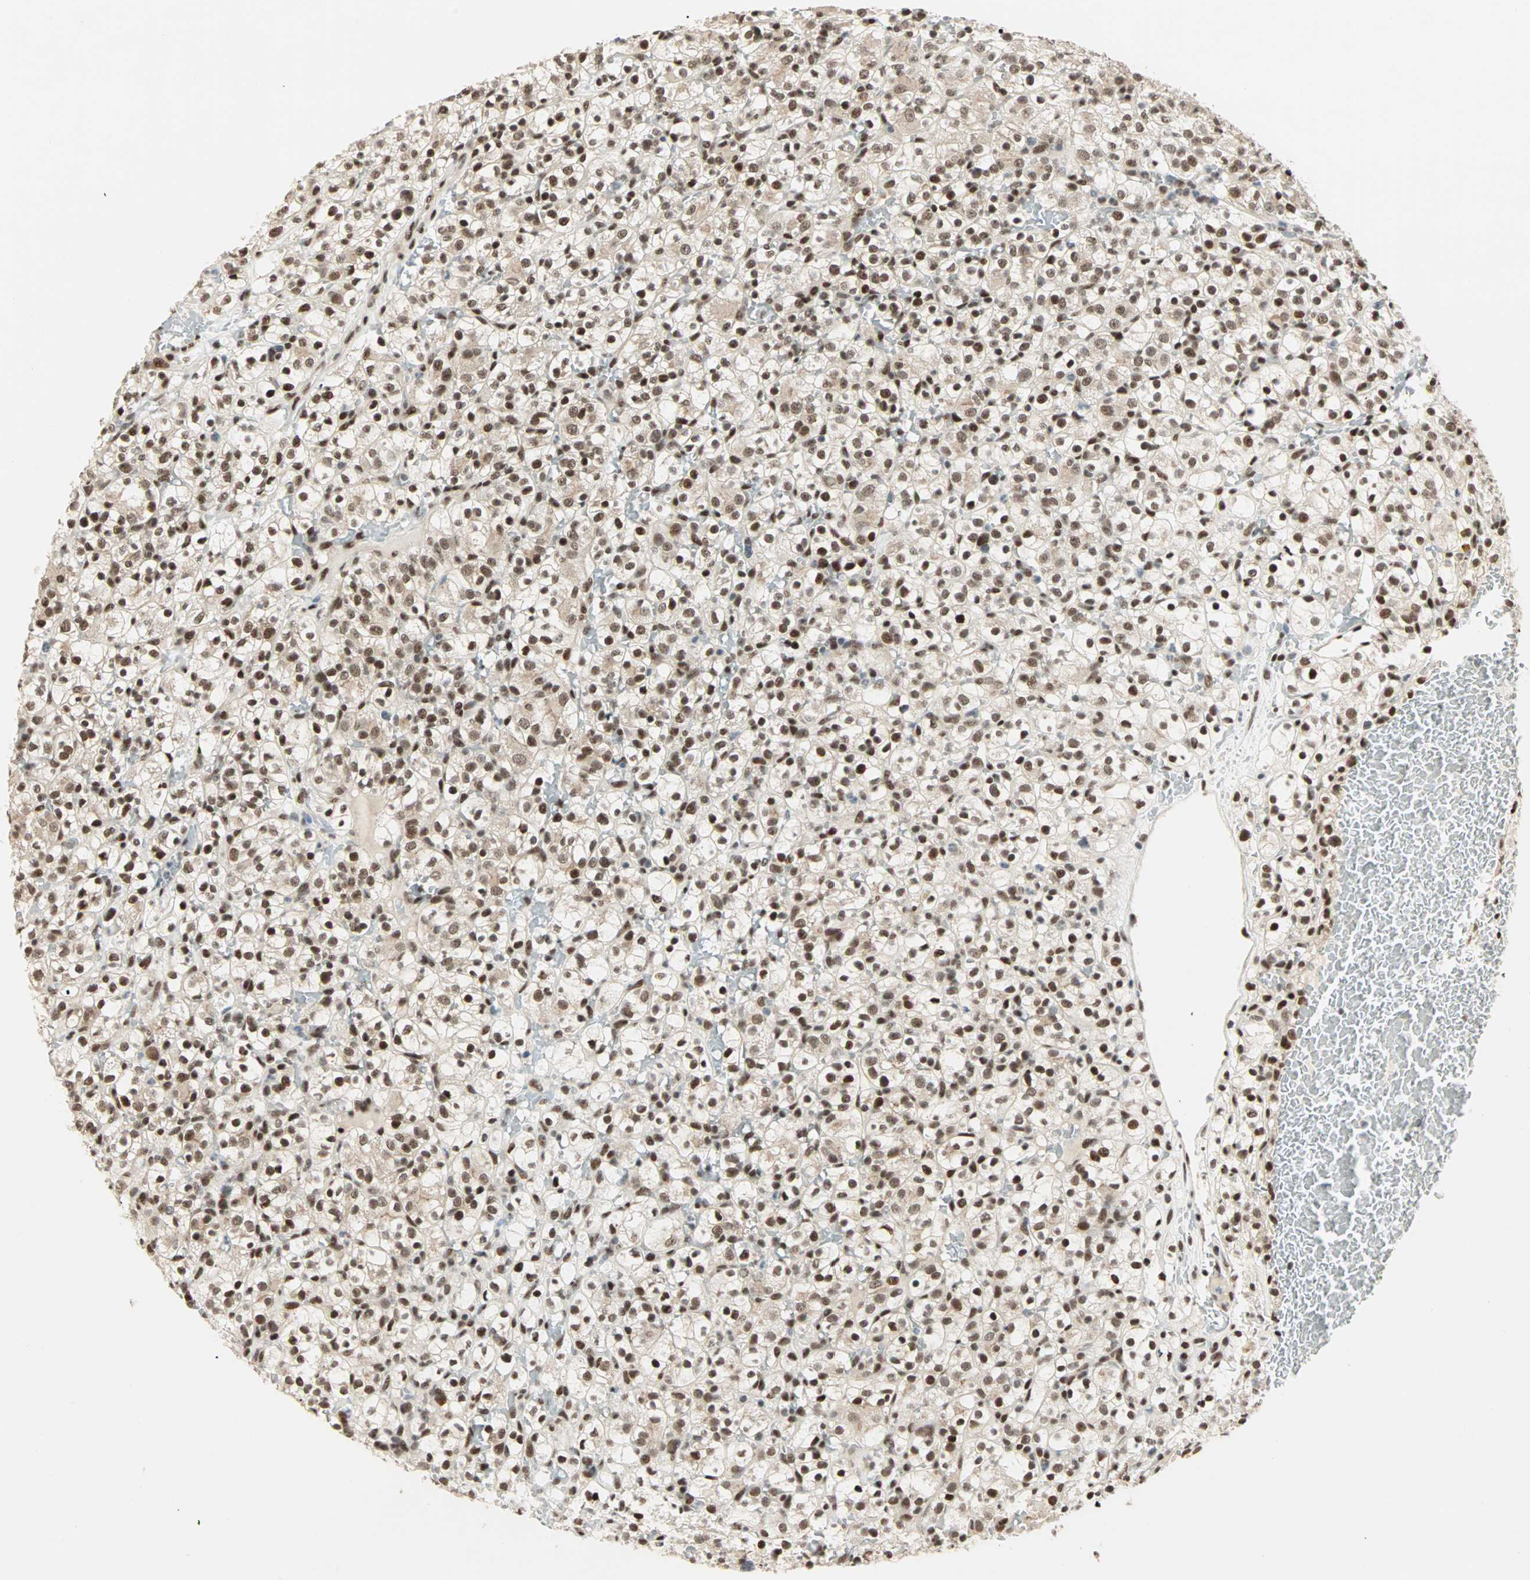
{"staining": {"intensity": "strong", "quantity": ">75%", "location": "nuclear"}, "tissue": "renal cancer", "cell_type": "Tumor cells", "image_type": "cancer", "snomed": [{"axis": "morphology", "description": "Normal tissue, NOS"}, {"axis": "morphology", "description": "Adenocarcinoma, NOS"}, {"axis": "topography", "description": "Kidney"}], "caption": "Human renal adenocarcinoma stained with a brown dye demonstrates strong nuclear positive staining in about >75% of tumor cells.", "gene": "BLM", "patient": {"sex": "female", "age": 72}}